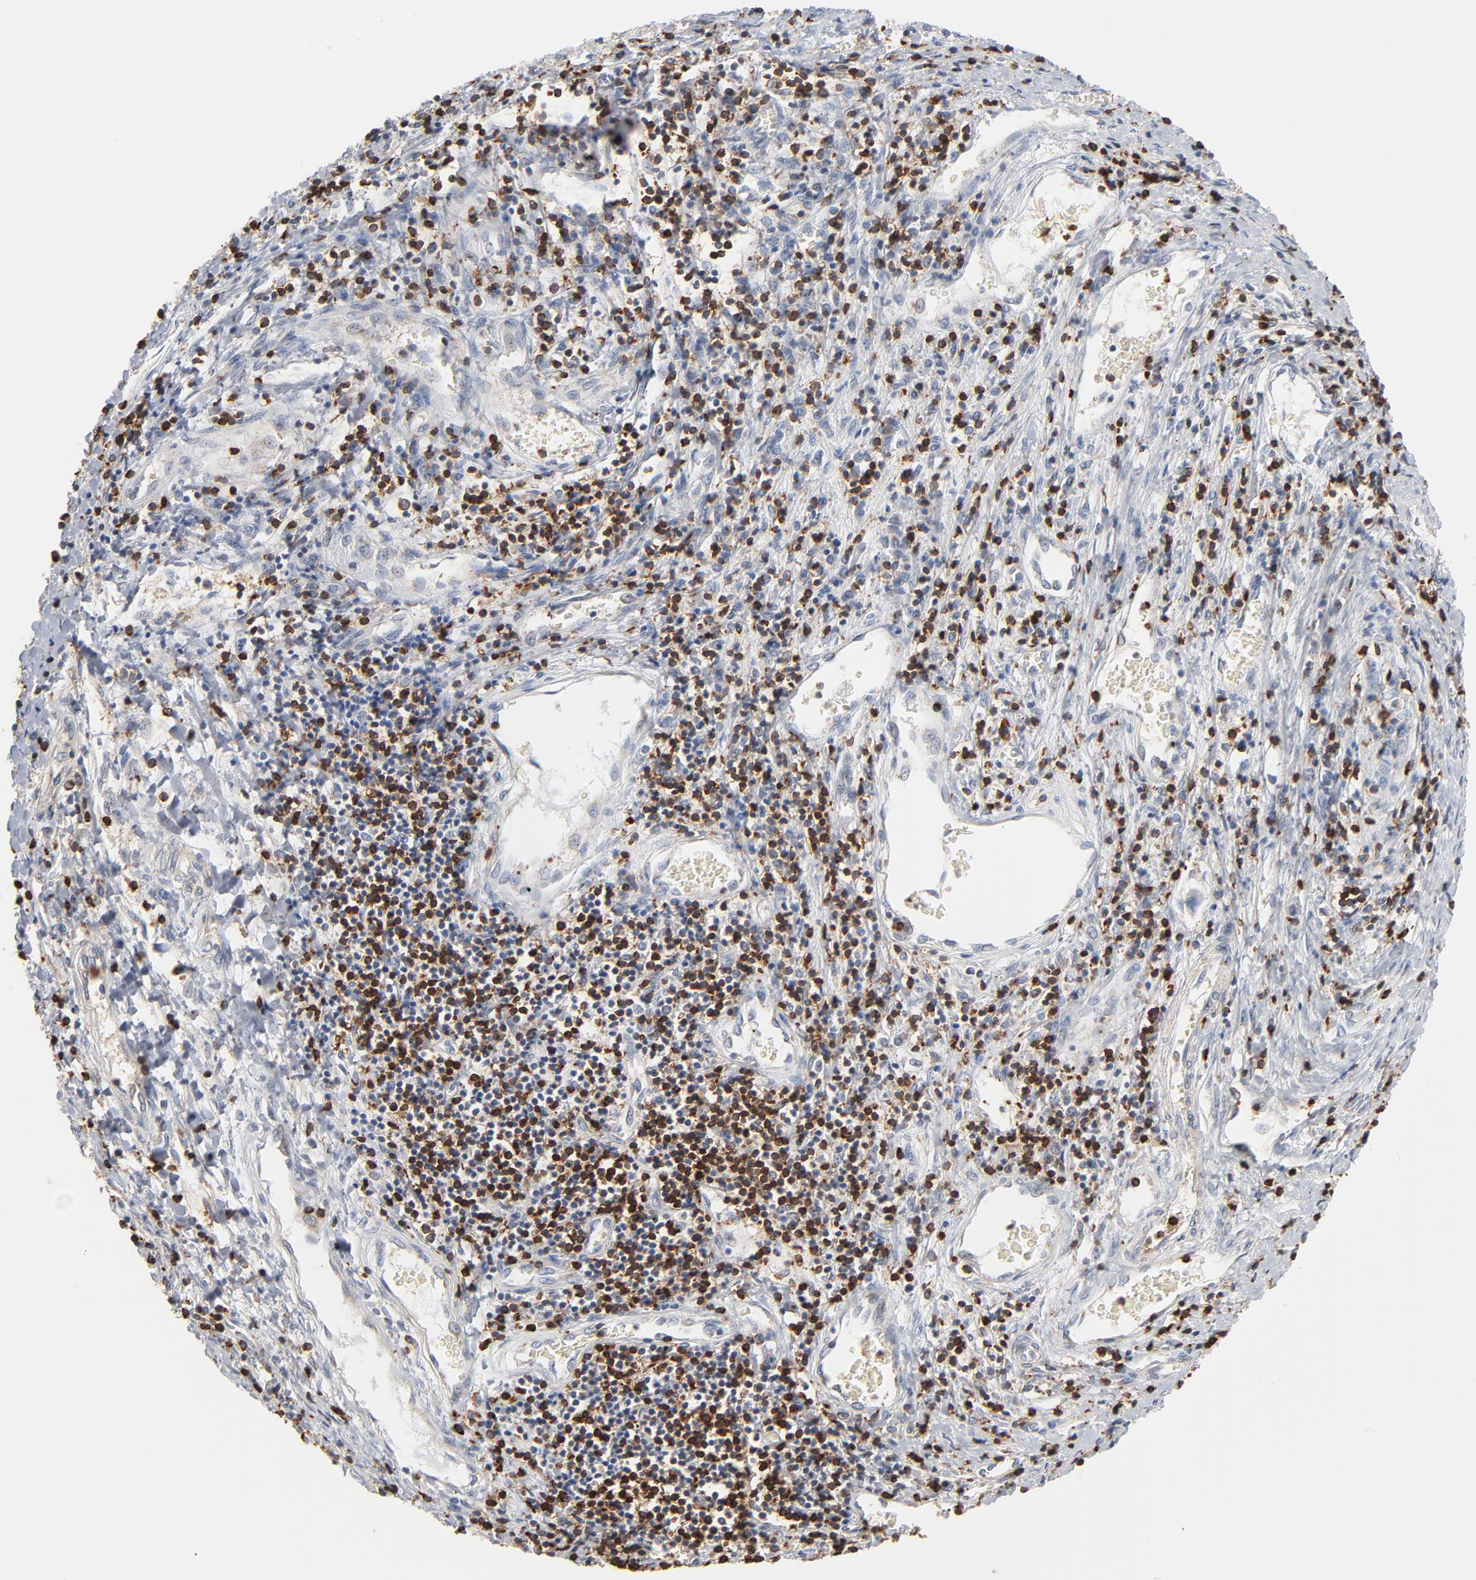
{"staining": {"intensity": "negative", "quantity": "none", "location": "none"}, "tissue": "liver cancer", "cell_type": "Tumor cells", "image_type": "cancer", "snomed": [{"axis": "morphology", "description": "Carcinoma, Hepatocellular, NOS"}, {"axis": "topography", "description": "Liver"}], "caption": "DAB immunohistochemical staining of human liver cancer (hepatocellular carcinoma) shows no significant expression in tumor cells.", "gene": "SH3KBP1", "patient": {"sex": "male", "age": 24}}